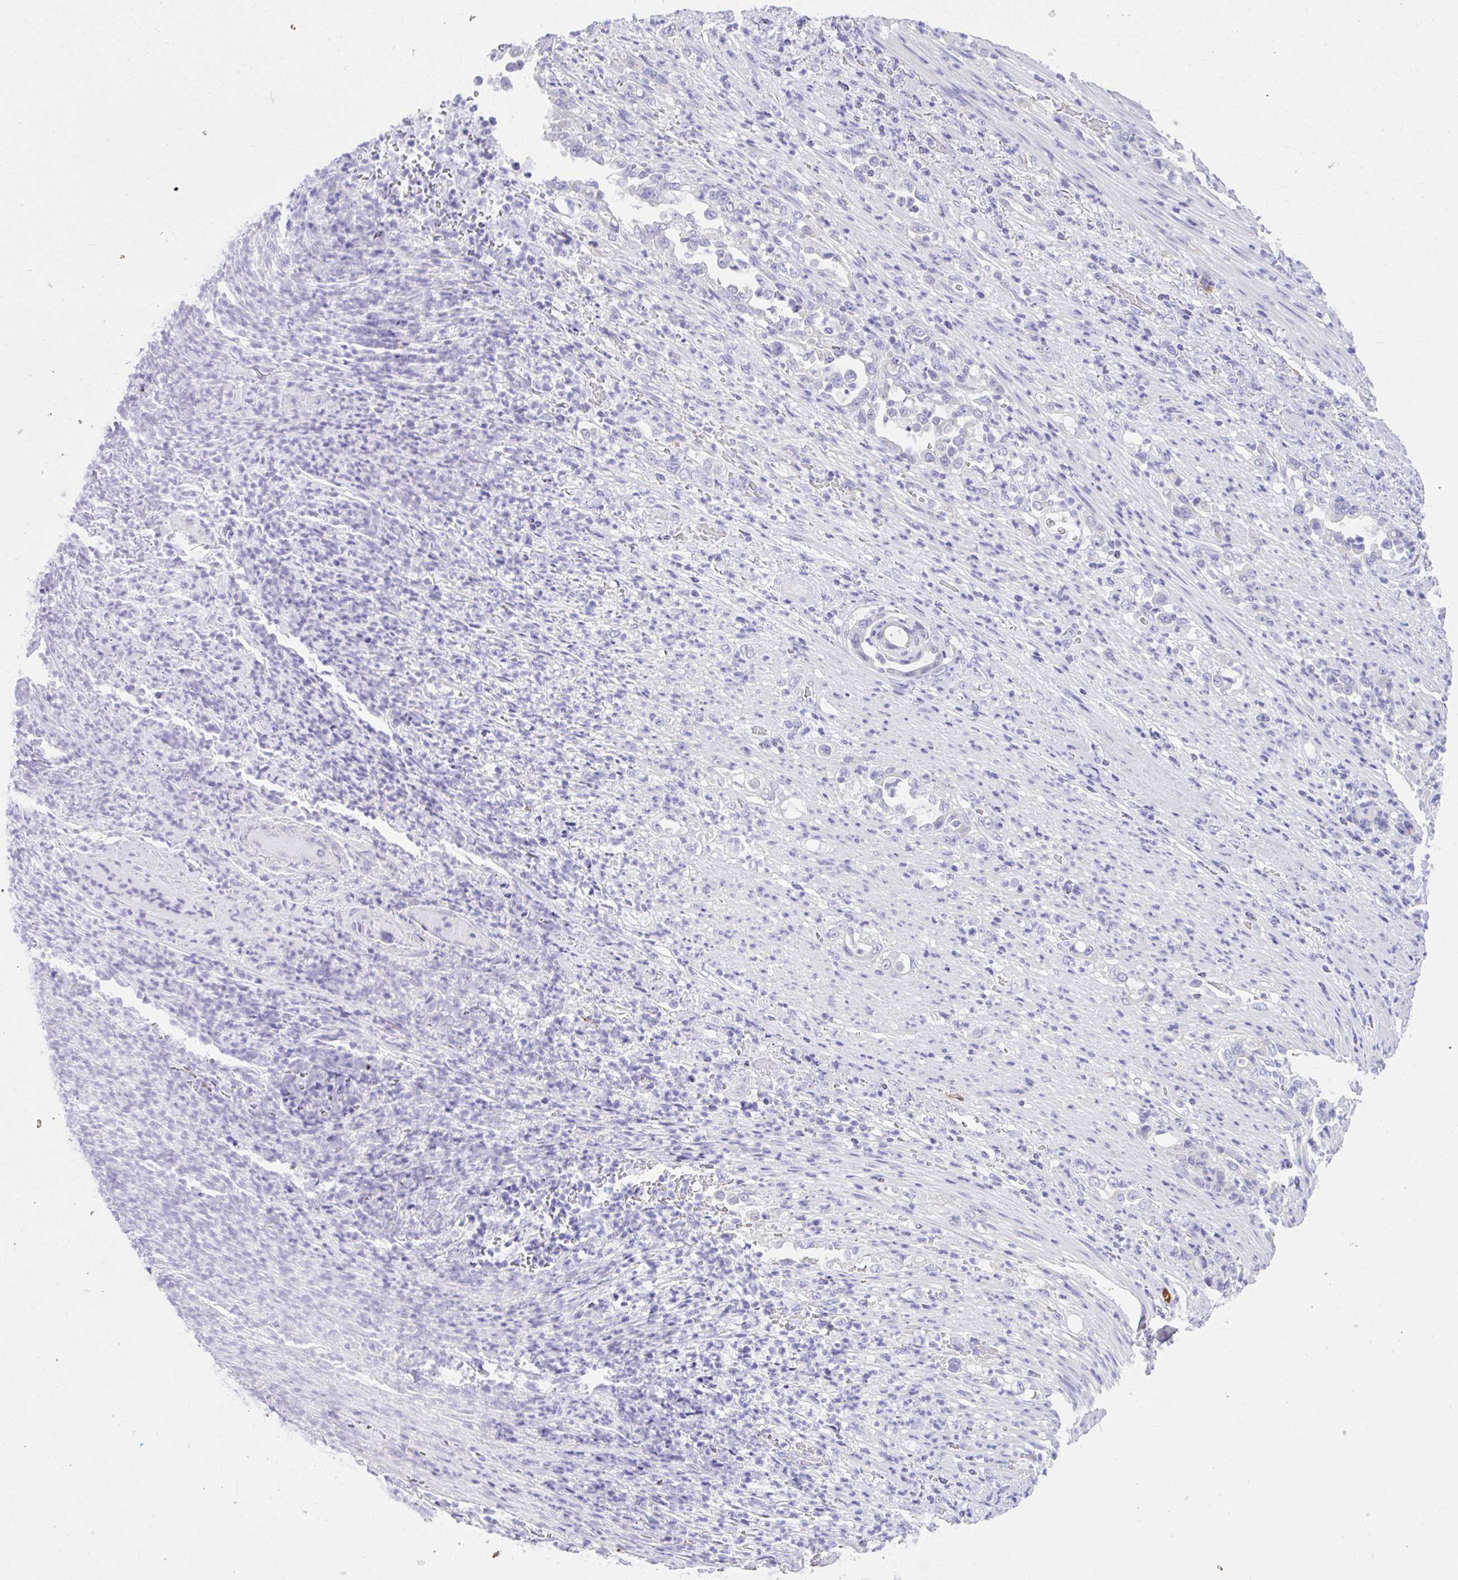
{"staining": {"intensity": "negative", "quantity": "none", "location": "none"}, "tissue": "stomach cancer", "cell_type": "Tumor cells", "image_type": "cancer", "snomed": [{"axis": "morphology", "description": "Normal tissue, NOS"}, {"axis": "morphology", "description": "Adenocarcinoma, NOS"}, {"axis": "topography", "description": "Stomach"}], "caption": "This is an immunohistochemistry photomicrograph of human adenocarcinoma (stomach). There is no staining in tumor cells.", "gene": "PSD", "patient": {"sex": "female", "age": 79}}